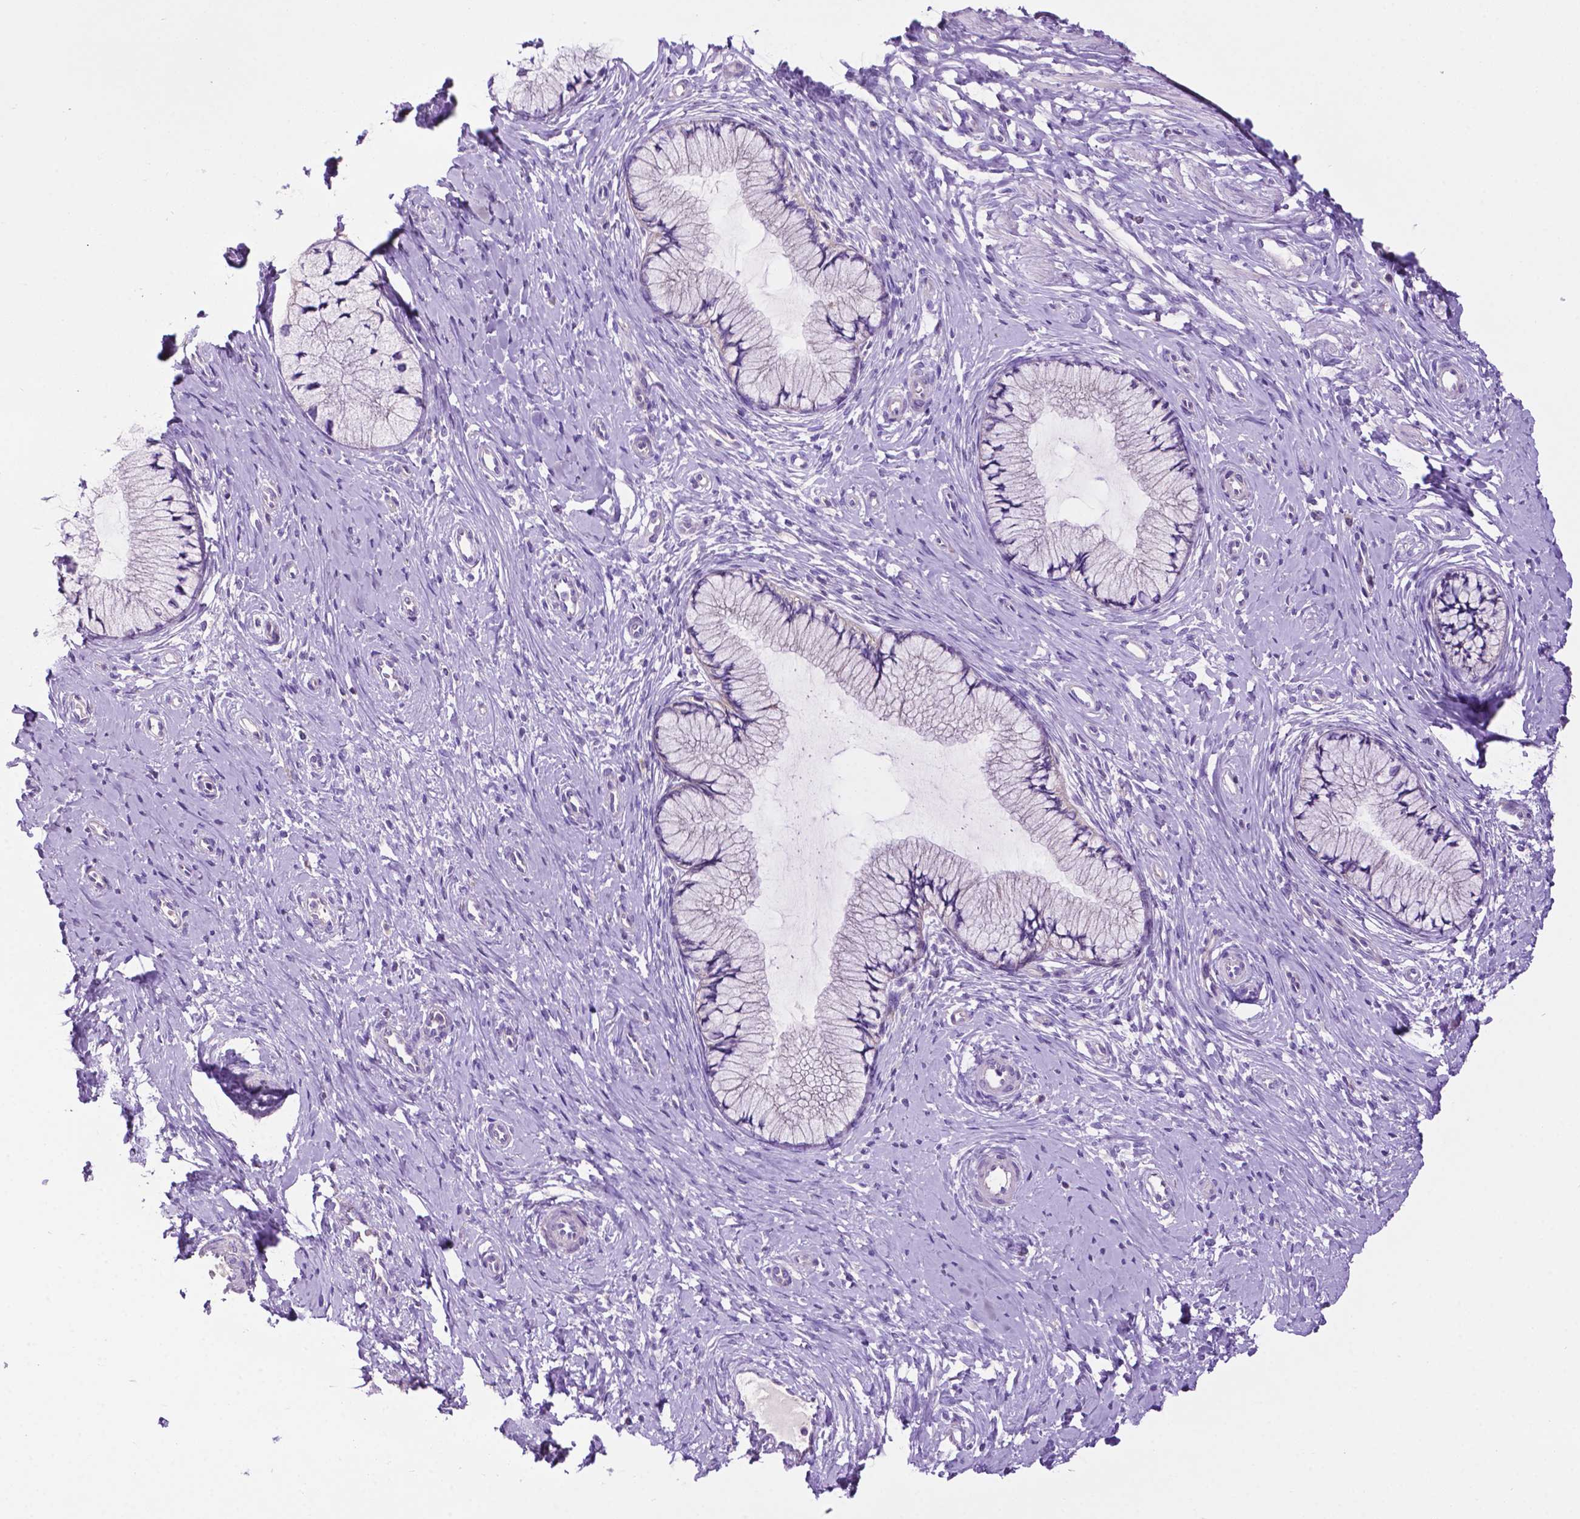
{"staining": {"intensity": "negative", "quantity": "none", "location": "none"}, "tissue": "cervix", "cell_type": "Glandular cells", "image_type": "normal", "snomed": [{"axis": "morphology", "description": "Normal tissue, NOS"}, {"axis": "topography", "description": "Cervix"}], "caption": "DAB (3,3'-diaminobenzidine) immunohistochemical staining of unremarkable cervix demonstrates no significant expression in glandular cells.", "gene": "PHYHIP", "patient": {"sex": "female", "age": 37}}